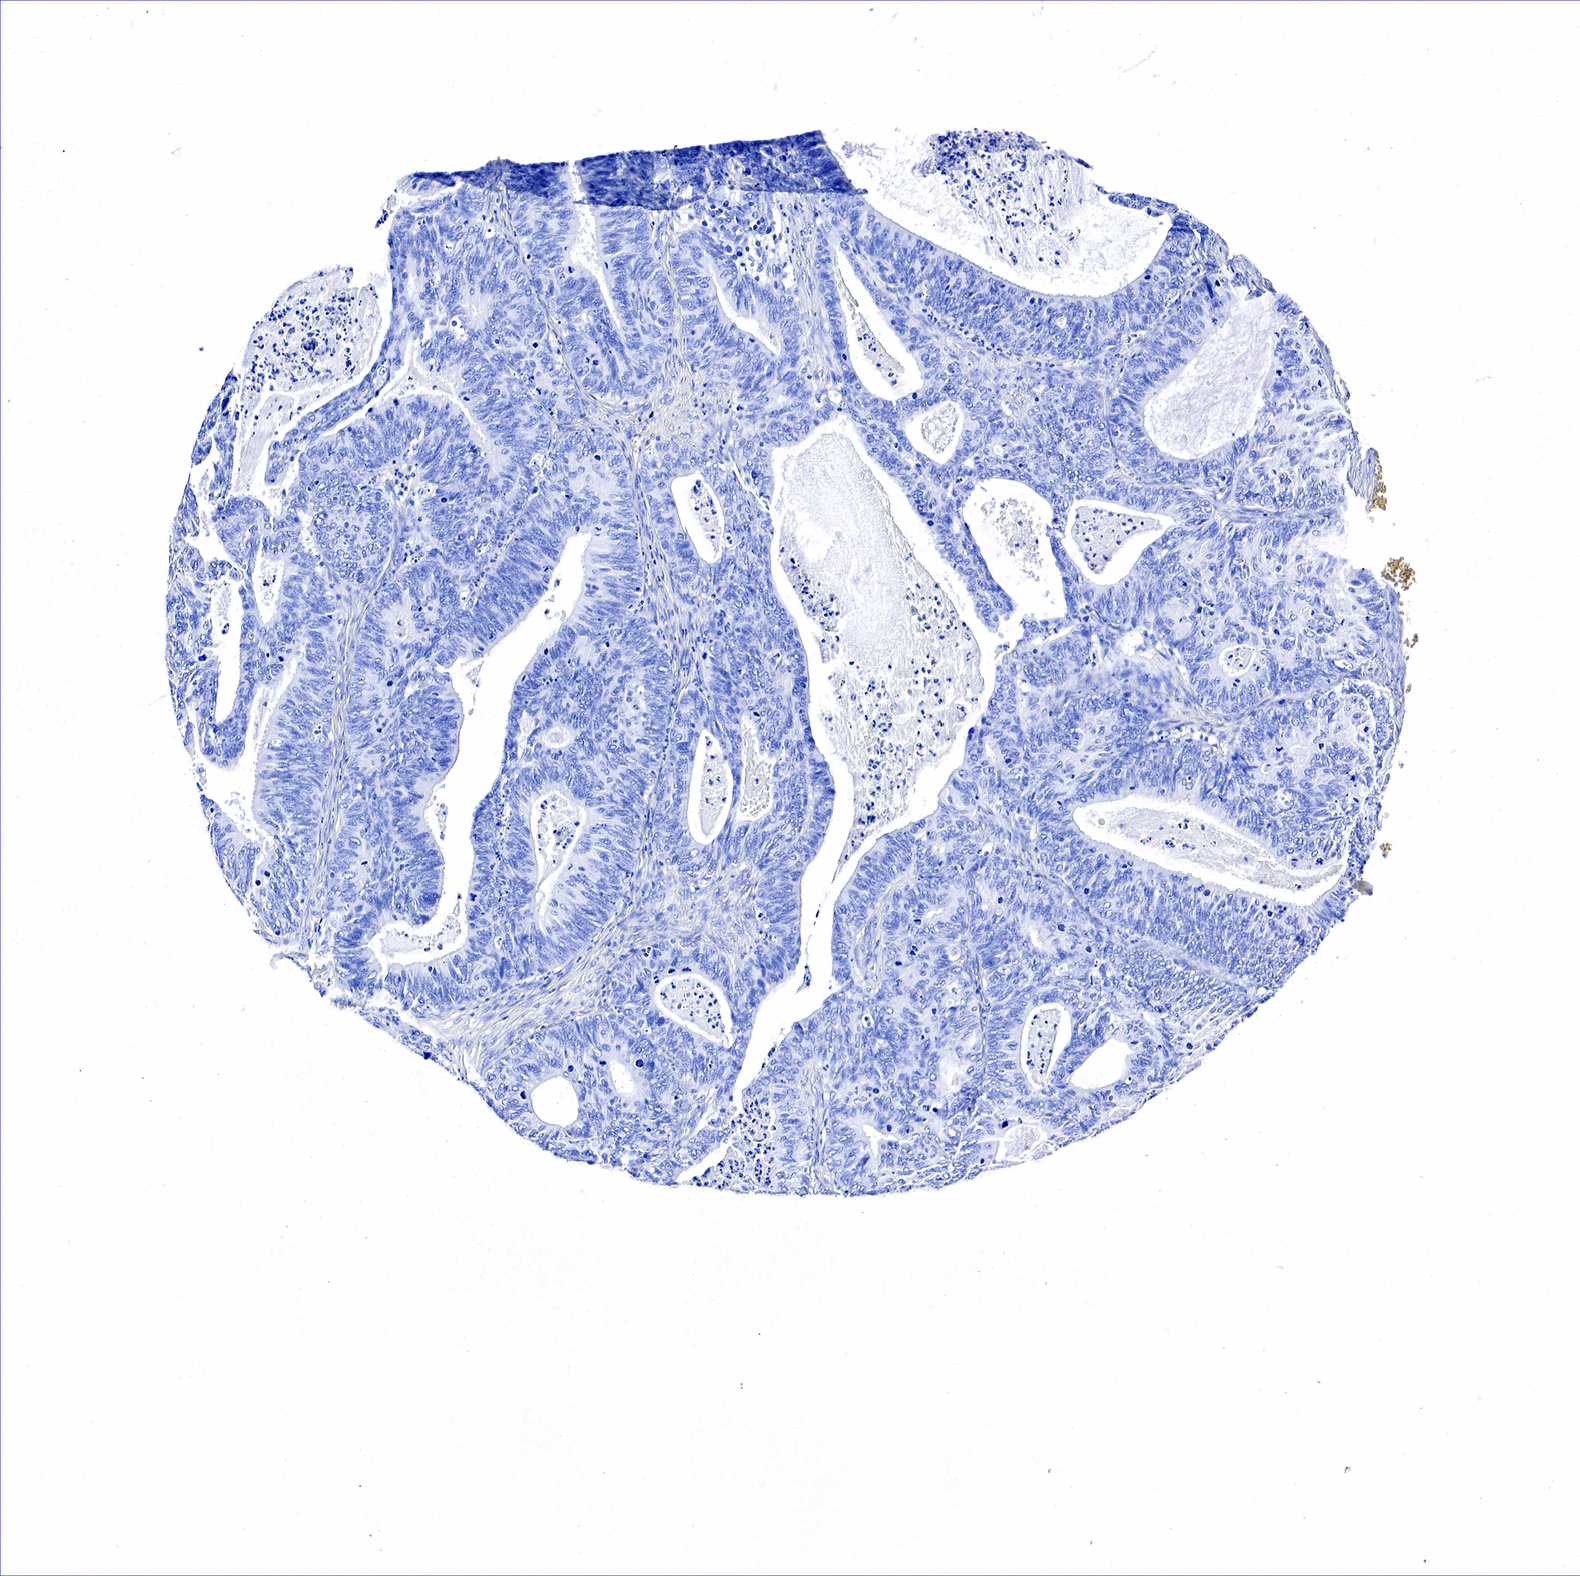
{"staining": {"intensity": "negative", "quantity": "none", "location": "none"}, "tissue": "ovarian cancer", "cell_type": "Tumor cells", "image_type": "cancer", "snomed": [{"axis": "morphology", "description": "Carcinoma, endometroid"}, {"axis": "topography", "description": "Ovary"}], "caption": "DAB (3,3'-diaminobenzidine) immunohistochemical staining of human ovarian cancer reveals no significant expression in tumor cells.", "gene": "ACP3", "patient": {"sex": "female", "age": 52}}